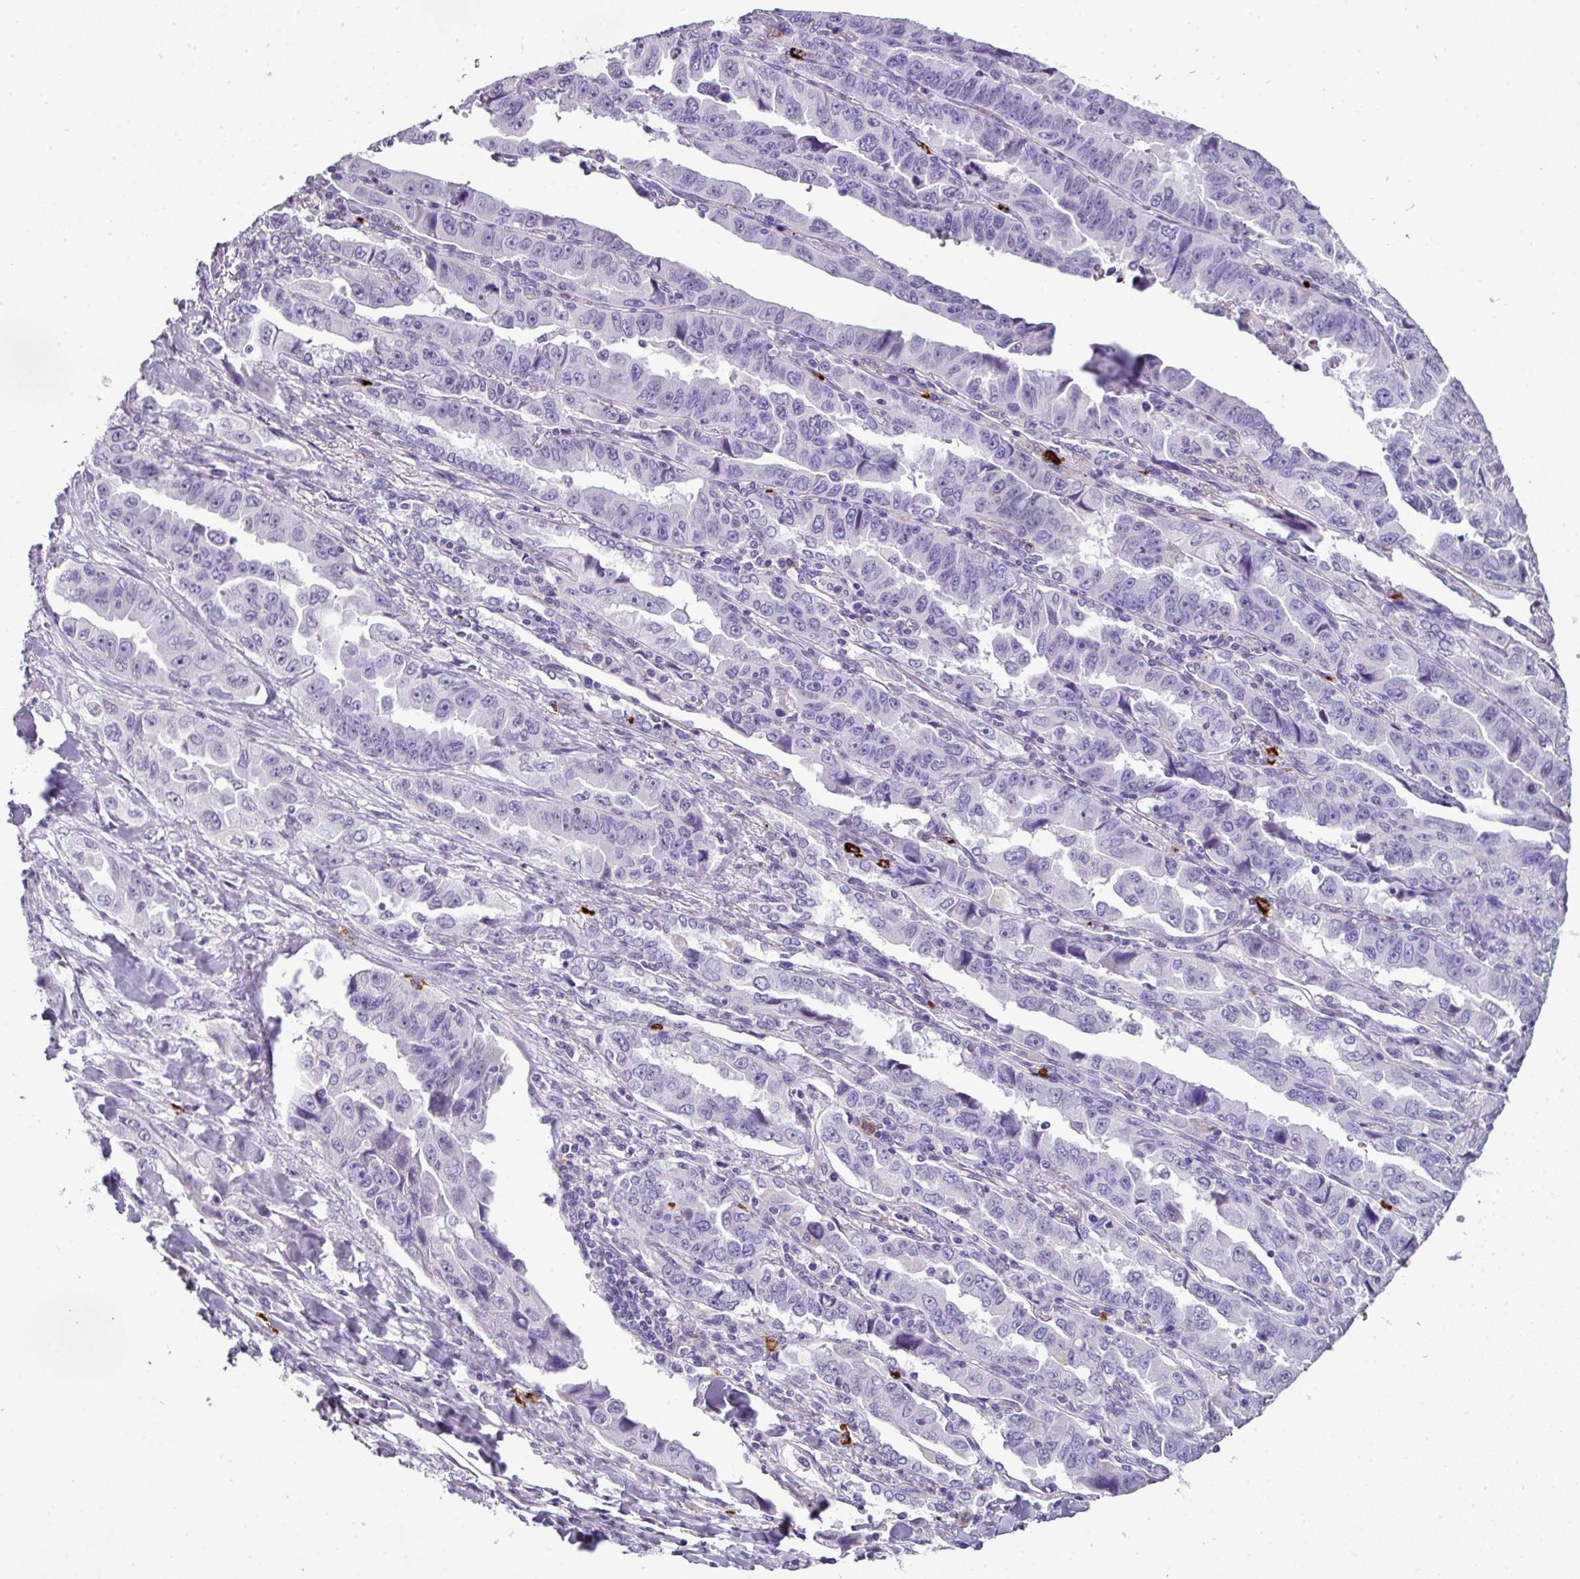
{"staining": {"intensity": "negative", "quantity": "none", "location": "none"}, "tissue": "lung cancer", "cell_type": "Tumor cells", "image_type": "cancer", "snomed": [{"axis": "morphology", "description": "Adenocarcinoma, NOS"}, {"axis": "topography", "description": "Lung"}], "caption": "Tumor cells are negative for brown protein staining in lung adenocarcinoma.", "gene": "CTSG", "patient": {"sex": "female", "age": 51}}